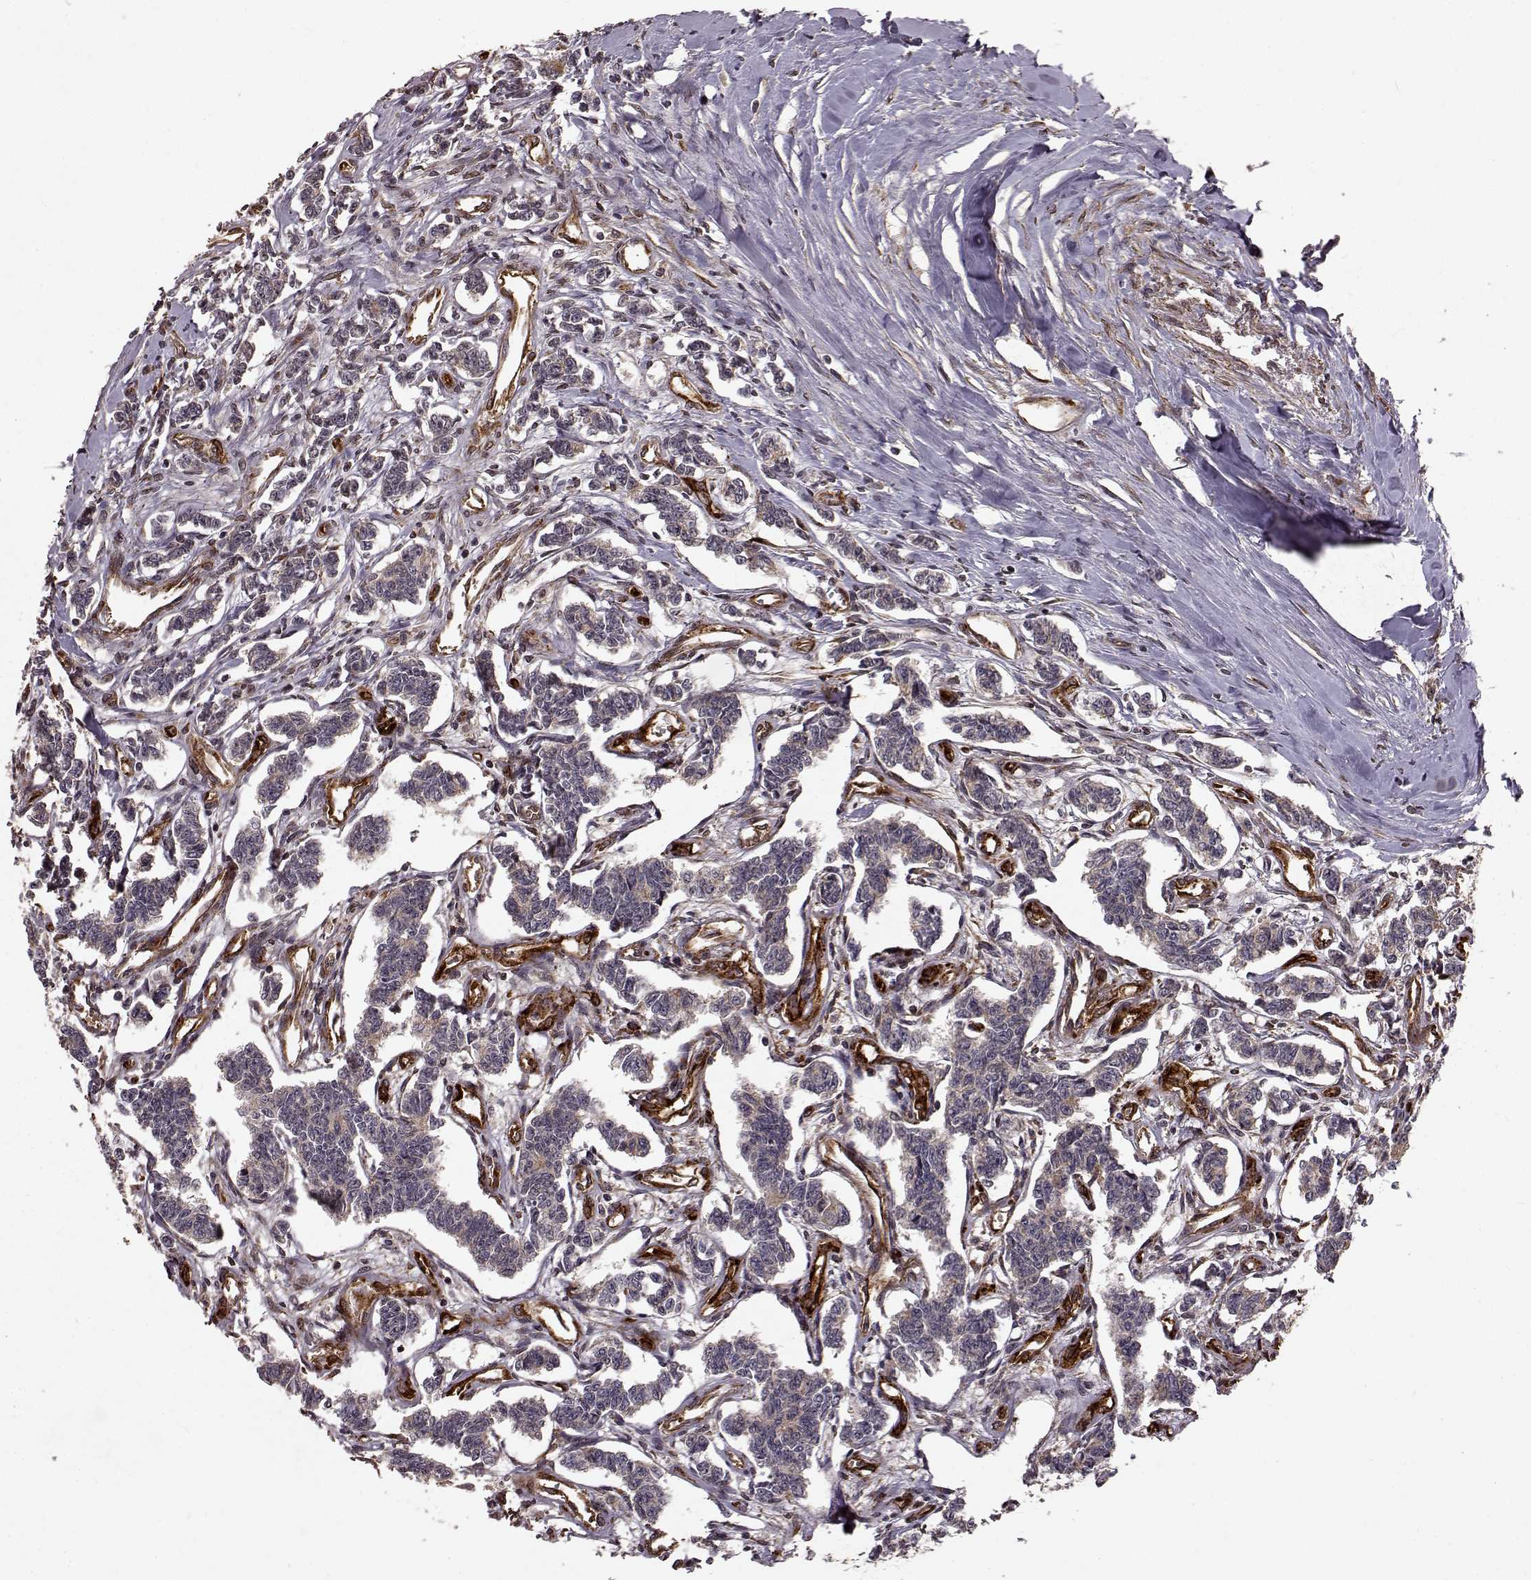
{"staining": {"intensity": "negative", "quantity": "none", "location": "none"}, "tissue": "carcinoid", "cell_type": "Tumor cells", "image_type": "cancer", "snomed": [{"axis": "morphology", "description": "Carcinoid, malignant, NOS"}, {"axis": "topography", "description": "Kidney"}], "caption": "Carcinoid was stained to show a protein in brown. There is no significant staining in tumor cells. (Immunohistochemistry, brightfield microscopy, high magnification).", "gene": "FSTL1", "patient": {"sex": "female", "age": 41}}